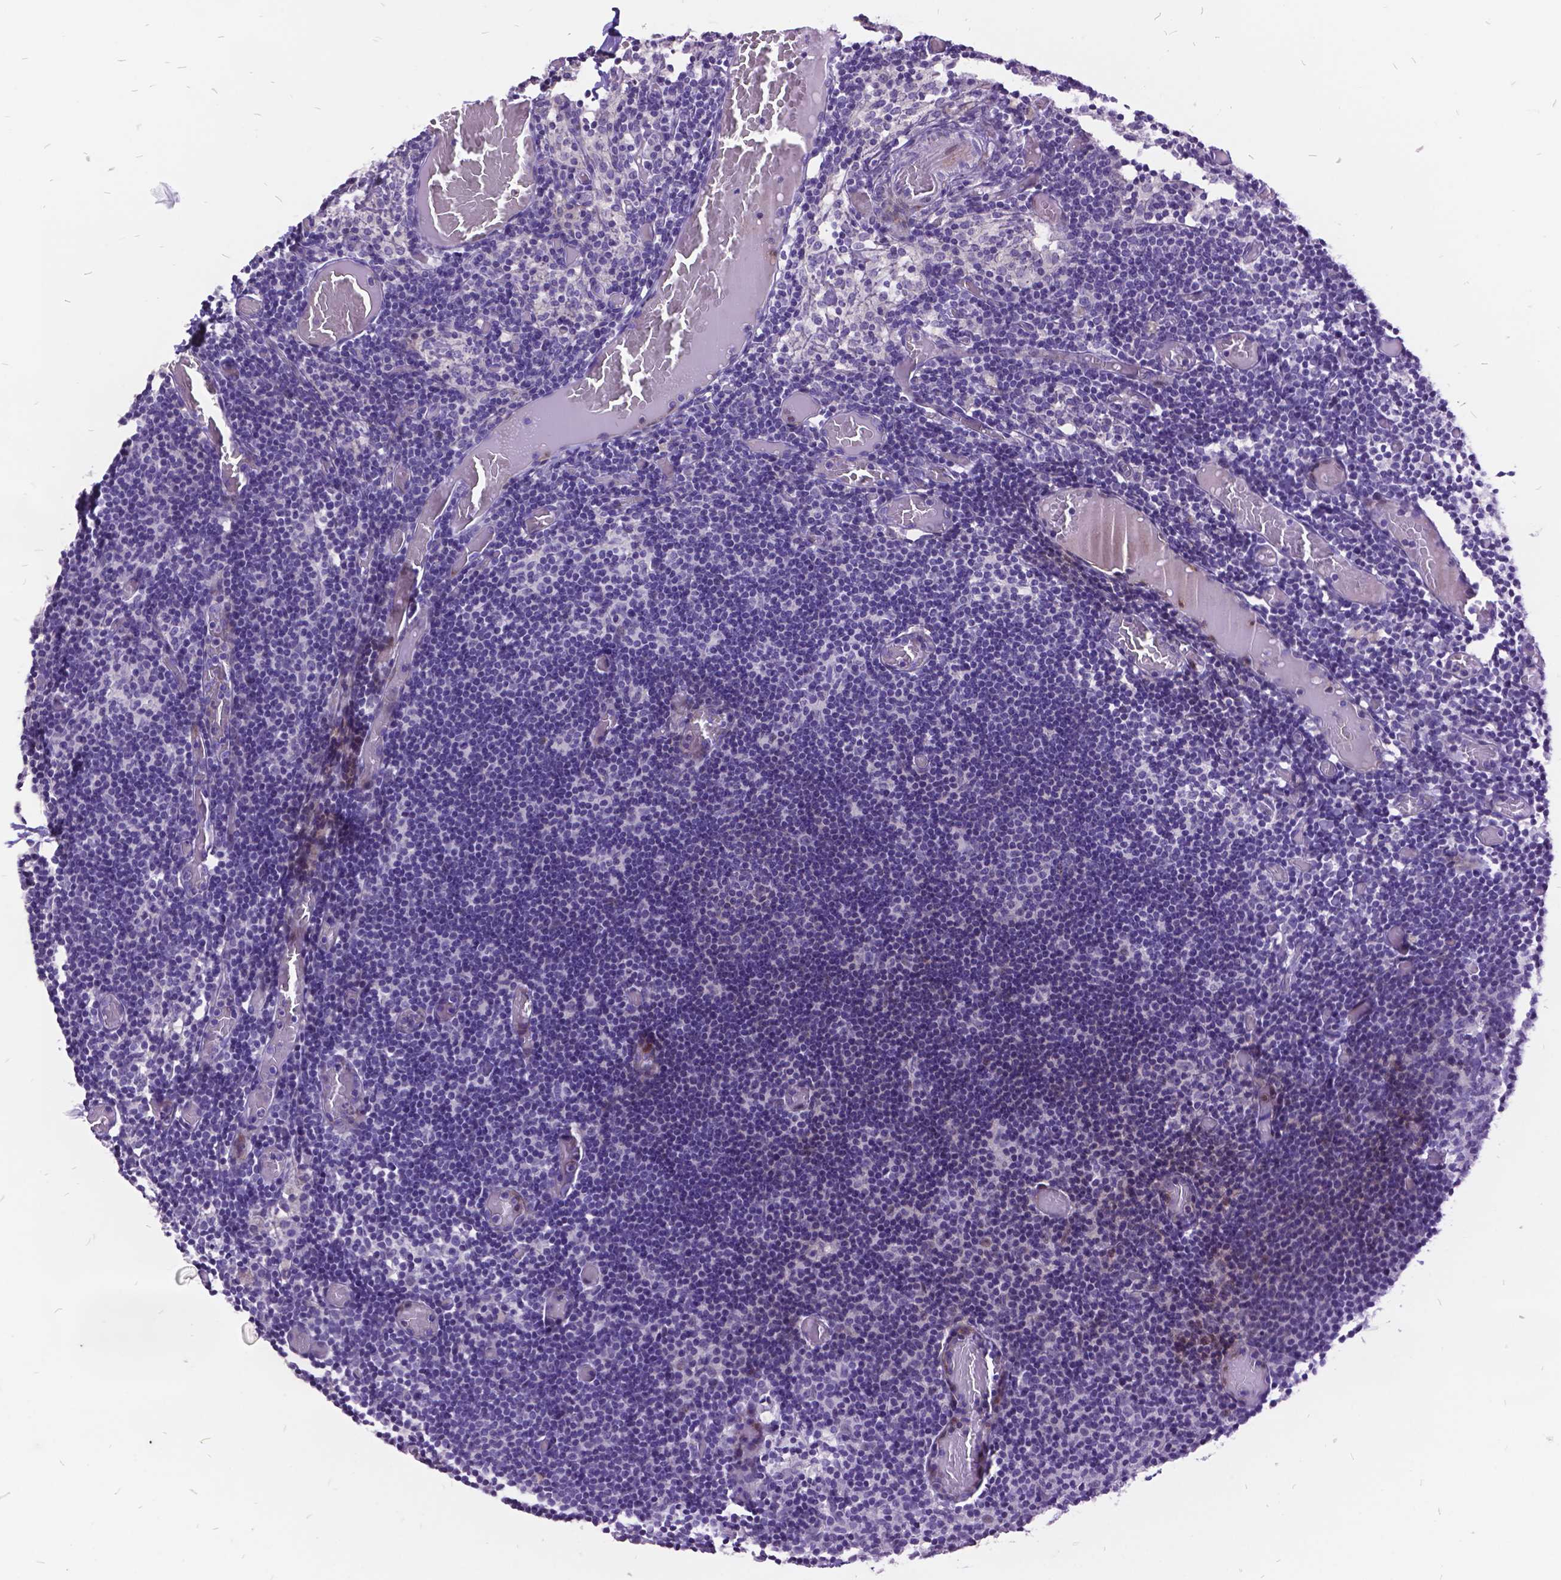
{"staining": {"intensity": "negative", "quantity": "none", "location": "none"}, "tissue": "lymph node", "cell_type": "Germinal center cells", "image_type": "normal", "snomed": [{"axis": "morphology", "description": "Normal tissue, NOS"}, {"axis": "topography", "description": "Lymph node"}], "caption": "Micrograph shows no protein positivity in germinal center cells of normal lymph node.", "gene": "ITGB6", "patient": {"sex": "female", "age": 41}}